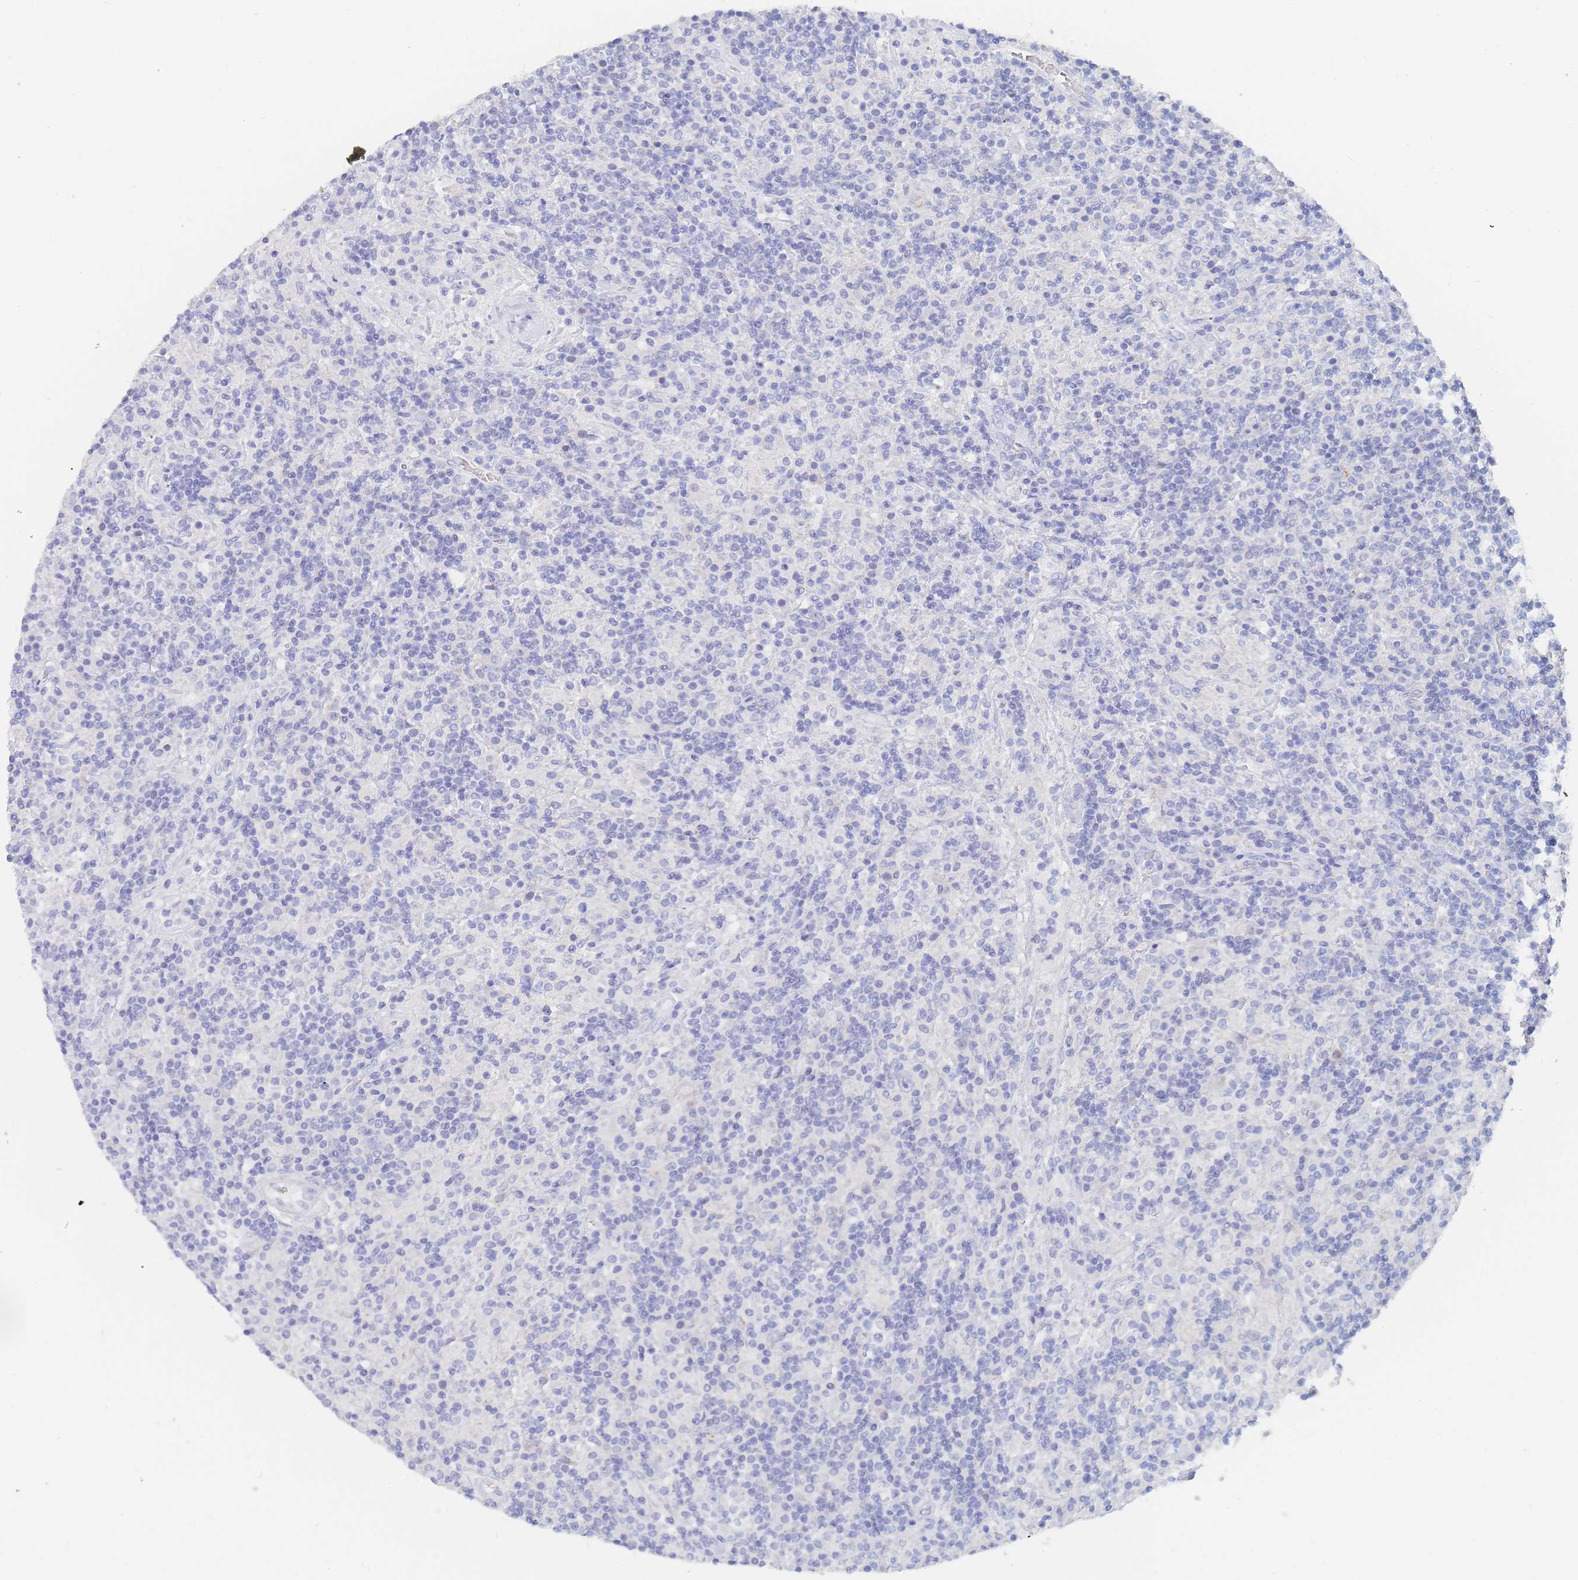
{"staining": {"intensity": "negative", "quantity": "none", "location": "none"}, "tissue": "lymphoma", "cell_type": "Tumor cells", "image_type": "cancer", "snomed": [{"axis": "morphology", "description": "Hodgkin's disease, NOS"}, {"axis": "topography", "description": "Lymph node"}], "caption": "High power microscopy image of an IHC histopathology image of Hodgkin's disease, revealing no significant expression in tumor cells. (DAB immunohistochemistry visualized using brightfield microscopy, high magnification).", "gene": "SLC25A35", "patient": {"sex": "male", "age": 70}}